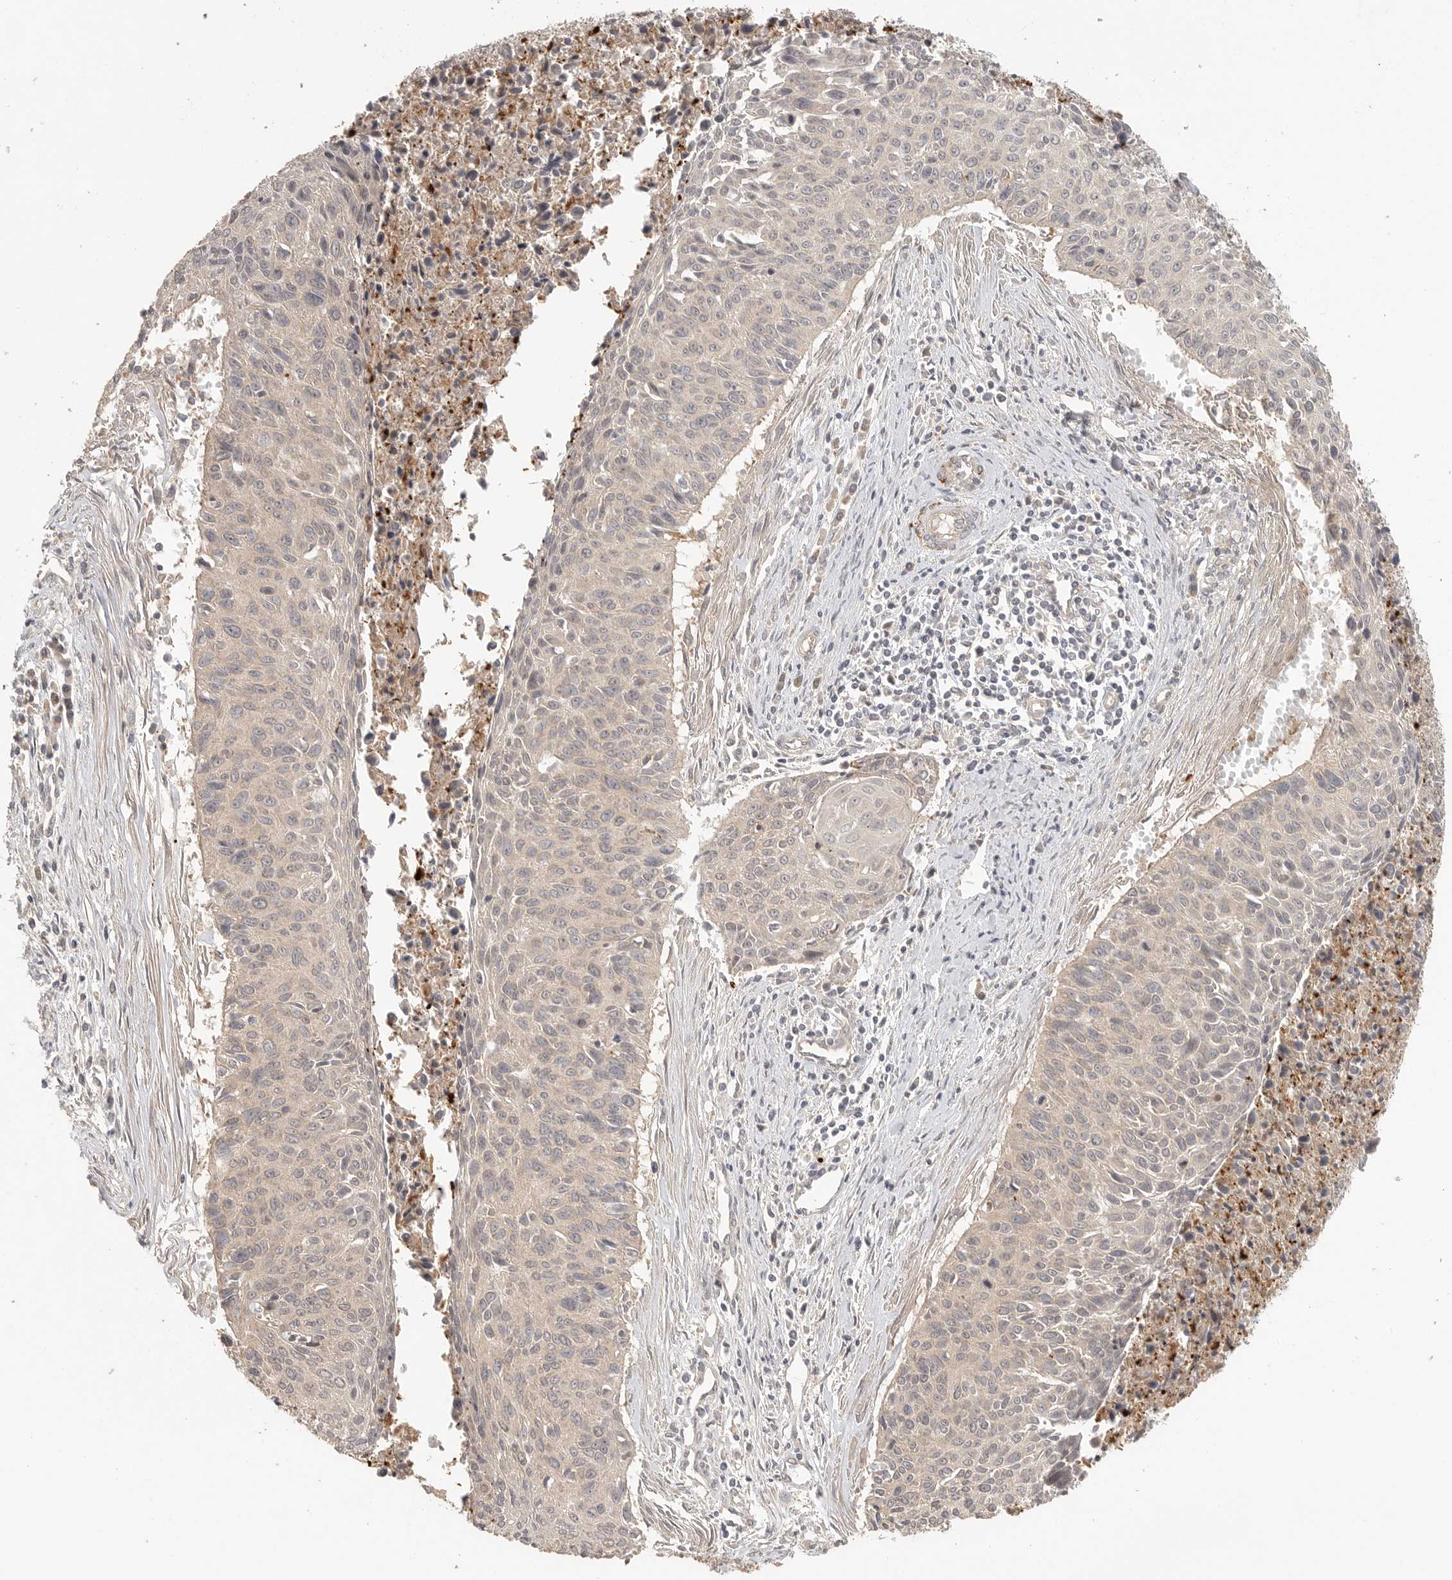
{"staining": {"intensity": "moderate", "quantity": "<25%", "location": "cytoplasmic/membranous"}, "tissue": "cervical cancer", "cell_type": "Tumor cells", "image_type": "cancer", "snomed": [{"axis": "morphology", "description": "Squamous cell carcinoma, NOS"}, {"axis": "topography", "description": "Cervix"}], "caption": "Immunohistochemistry (IHC) photomicrograph of neoplastic tissue: human cervical cancer stained using immunohistochemistry (IHC) exhibits low levels of moderate protein expression localized specifically in the cytoplasmic/membranous of tumor cells, appearing as a cytoplasmic/membranous brown color.", "gene": "HDAC6", "patient": {"sex": "female", "age": 55}}